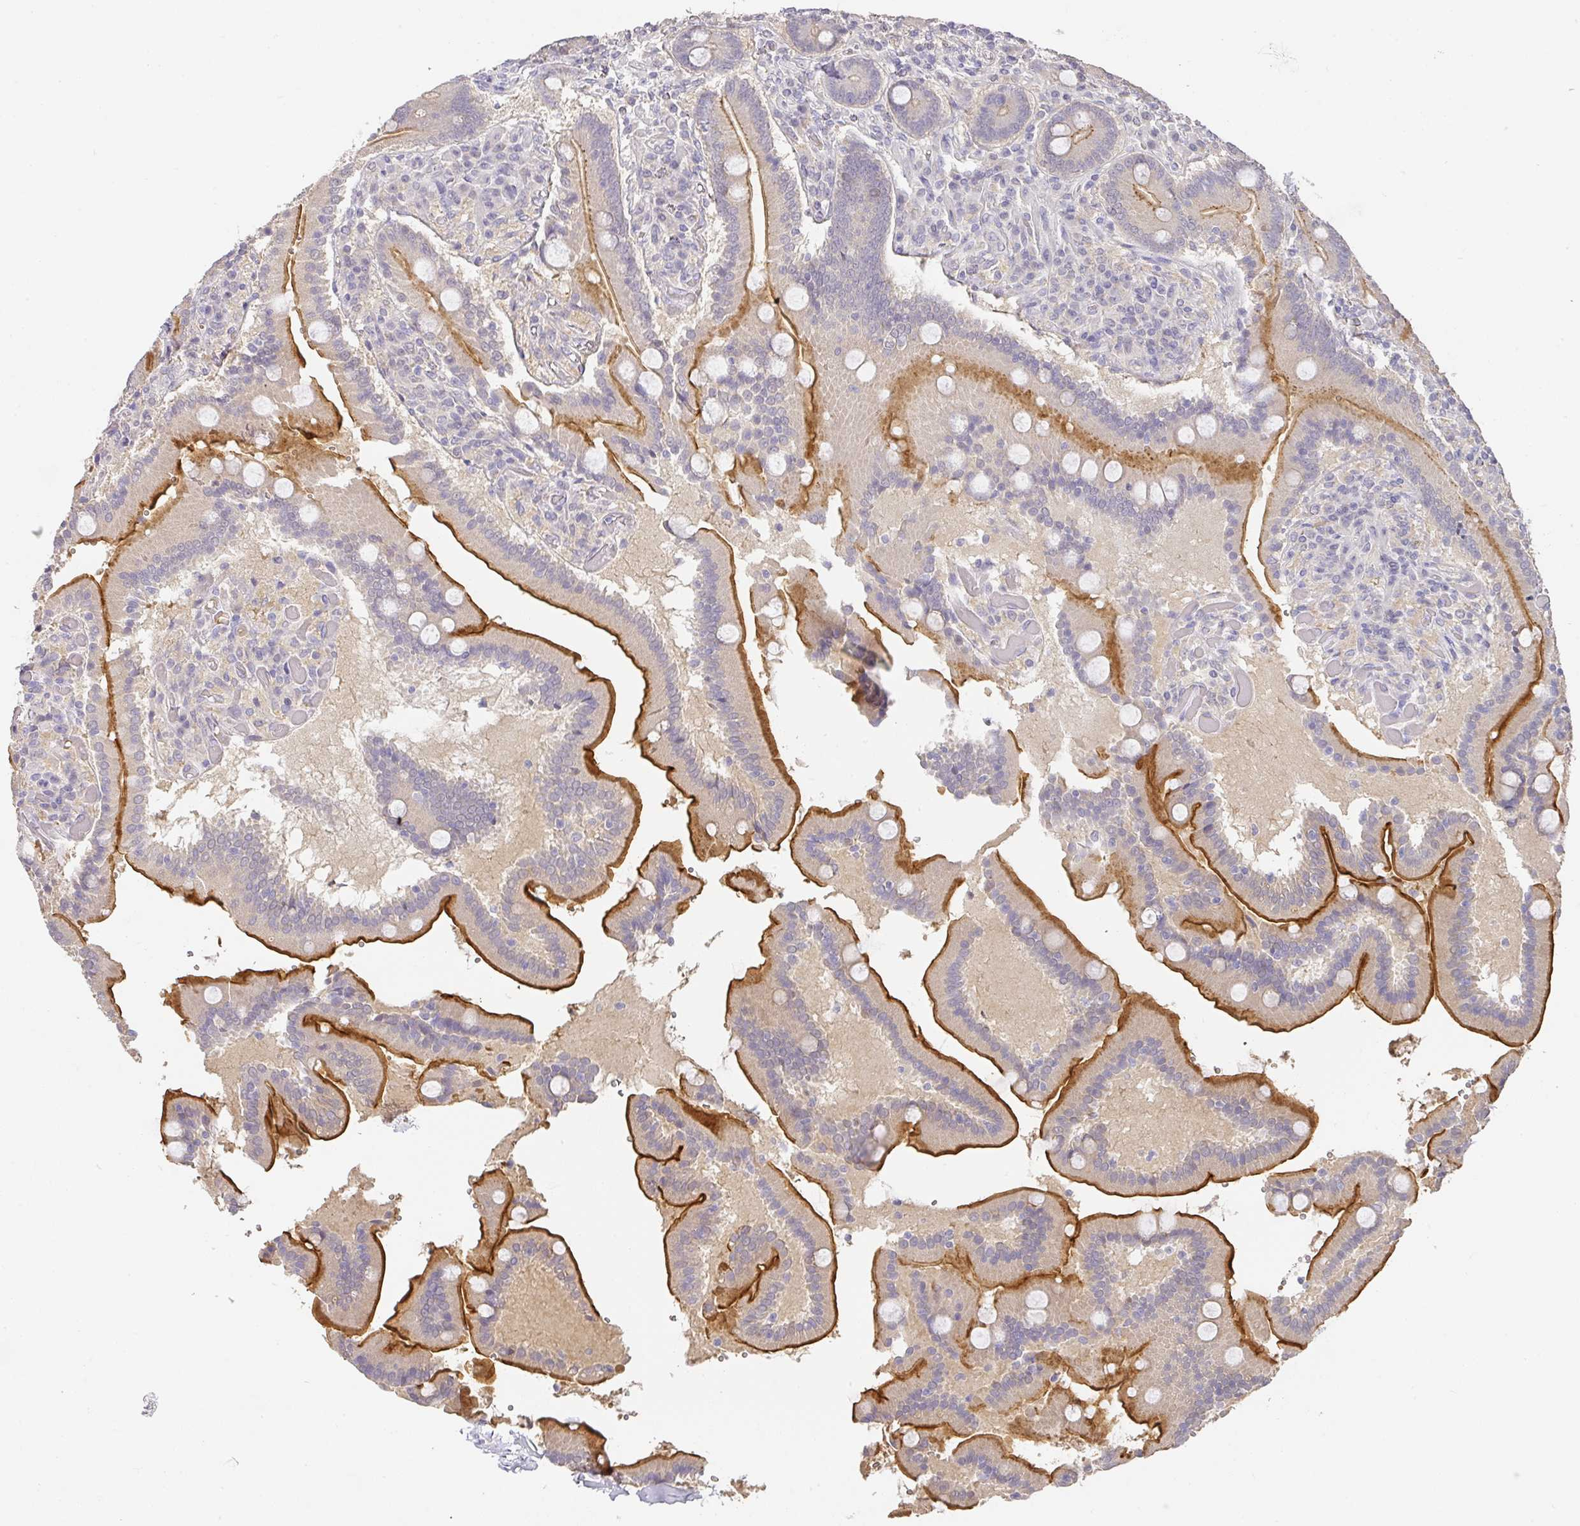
{"staining": {"intensity": "strong", "quantity": "25%-75%", "location": "cytoplasmic/membranous"}, "tissue": "duodenum", "cell_type": "Glandular cells", "image_type": "normal", "snomed": [{"axis": "morphology", "description": "Normal tissue, NOS"}, {"axis": "topography", "description": "Duodenum"}], "caption": "Benign duodenum demonstrates strong cytoplasmic/membranous expression in about 25%-75% of glandular cells, visualized by immunohistochemistry. (Stains: DAB in brown, nuclei in blue, Microscopy: brightfield microscopy at high magnification).", "gene": "FOXN4", "patient": {"sex": "female", "age": 62}}